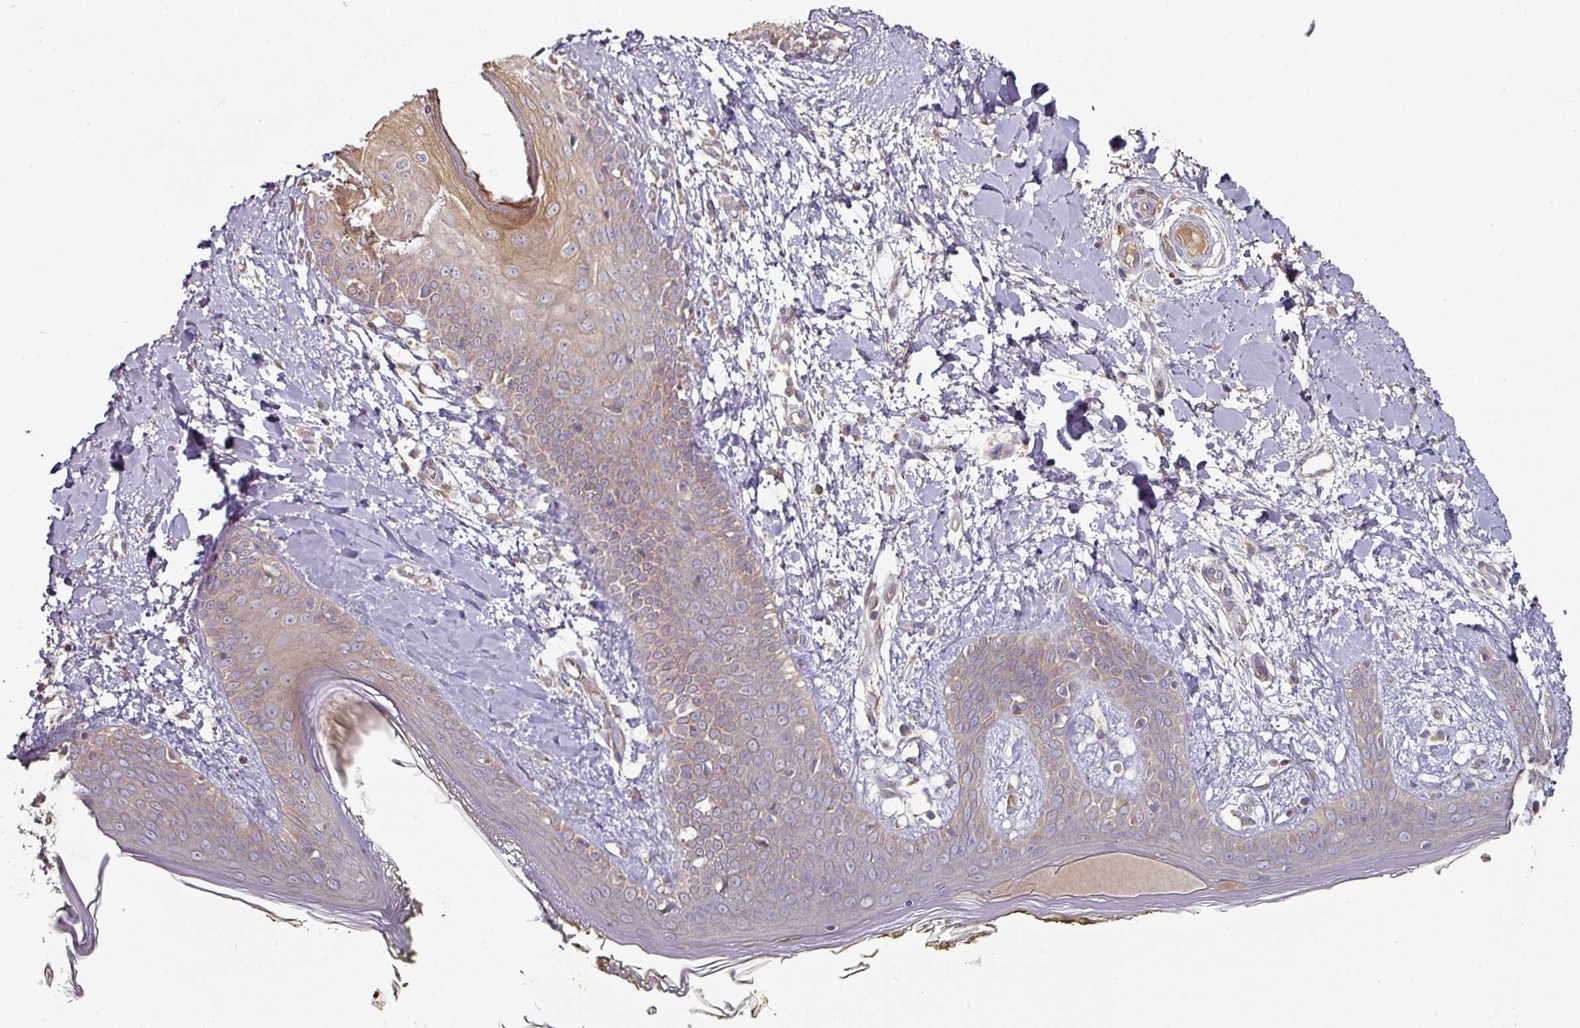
{"staining": {"intensity": "weak", "quantity": ">75%", "location": "cytoplasmic/membranous"}, "tissue": "skin", "cell_type": "Fibroblasts", "image_type": "normal", "snomed": [{"axis": "morphology", "description": "Normal tissue, NOS"}, {"axis": "topography", "description": "Skin"}], "caption": "Immunohistochemistry (DAB (3,3'-diaminobenzidine)) staining of normal human skin reveals weak cytoplasmic/membranous protein staining in about >75% of fibroblasts. (Brightfield microscopy of DAB IHC at high magnification).", "gene": "DNAJC7", "patient": {"sex": "female", "age": 34}}